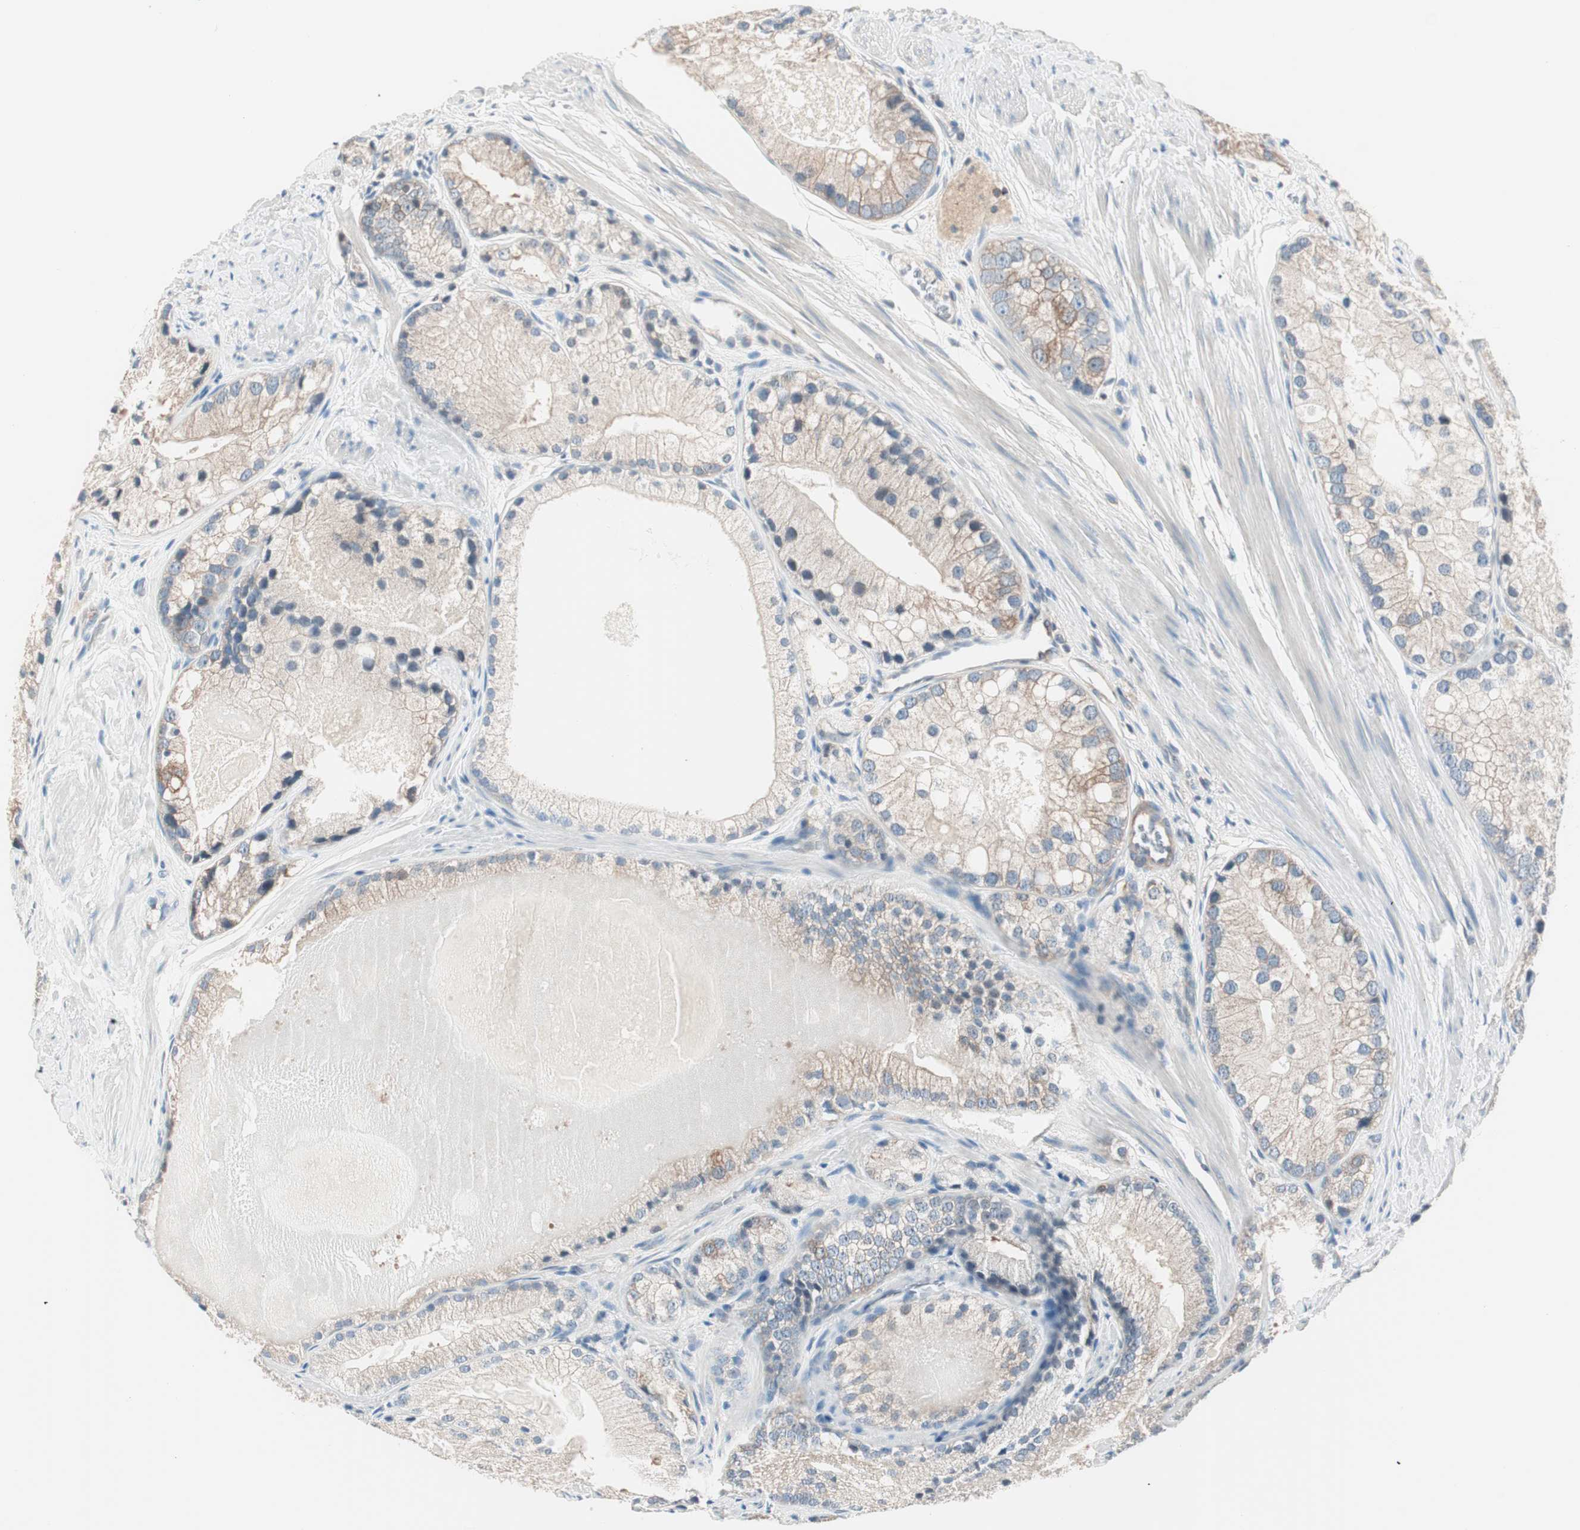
{"staining": {"intensity": "weak", "quantity": "25%-75%", "location": "cytoplasmic/membranous"}, "tissue": "prostate cancer", "cell_type": "Tumor cells", "image_type": "cancer", "snomed": [{"axis": "morphology", "description": "Adenocarcinoma, Low grade"}, {"axis": "topography", "description": "Prostate"}], "caption": "A high-resolution image shows immunohistochemistry (IHC) staining of prostate cancer, which demonstrates weak cytoplasmic/membranous positivity in approximately 25%-75% of tumor cells. The staining is performed using DAB (3,3'-diaminobenzidine) brown chromogen to label protein expression. The nuclei are counter-stained blue using hematoxylin.", "gene": "RAD54B", "patient": {"sex": "male", "age": 69}}